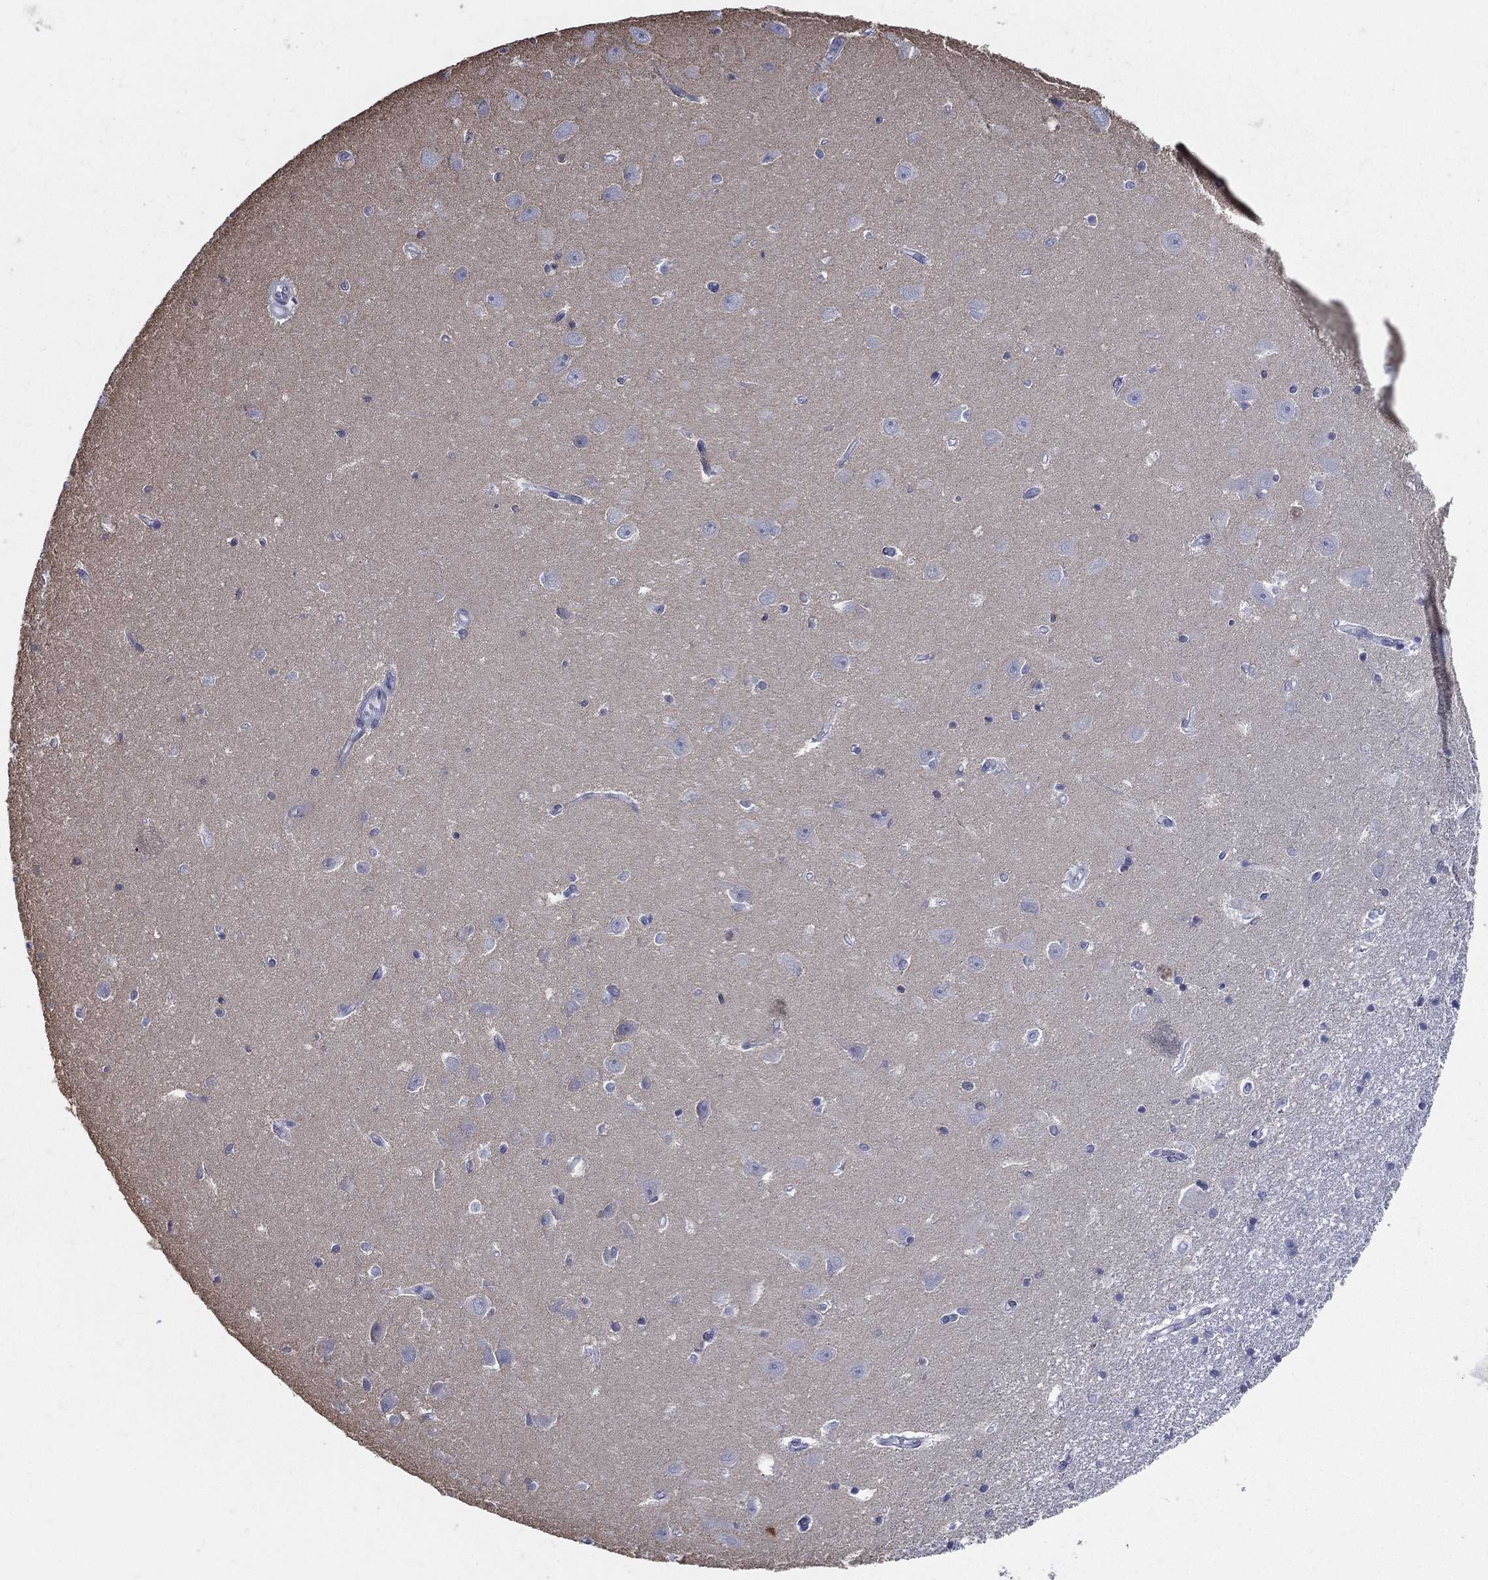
{"staining": {"intensity": "negative", "quantity": "none", "location": "none"}, "tissue": "hippocampus", "cell_type": "Glial cells", "image_type": "normal", "snomed": [{"axis": "morphology", "description": "Normal tissue, NOS"}, {"axis": "topography", "description": "Hippocampus"}], "caption": "Immunohistochemistry histopathology image of normal hippocampus: hippocampus stained with DAB (3,3'-diaminobenzidine) reveals no significant protein expression in glial cells.", "gene": "EVI2B", "patient": {"sex": "female", "age": 64}}